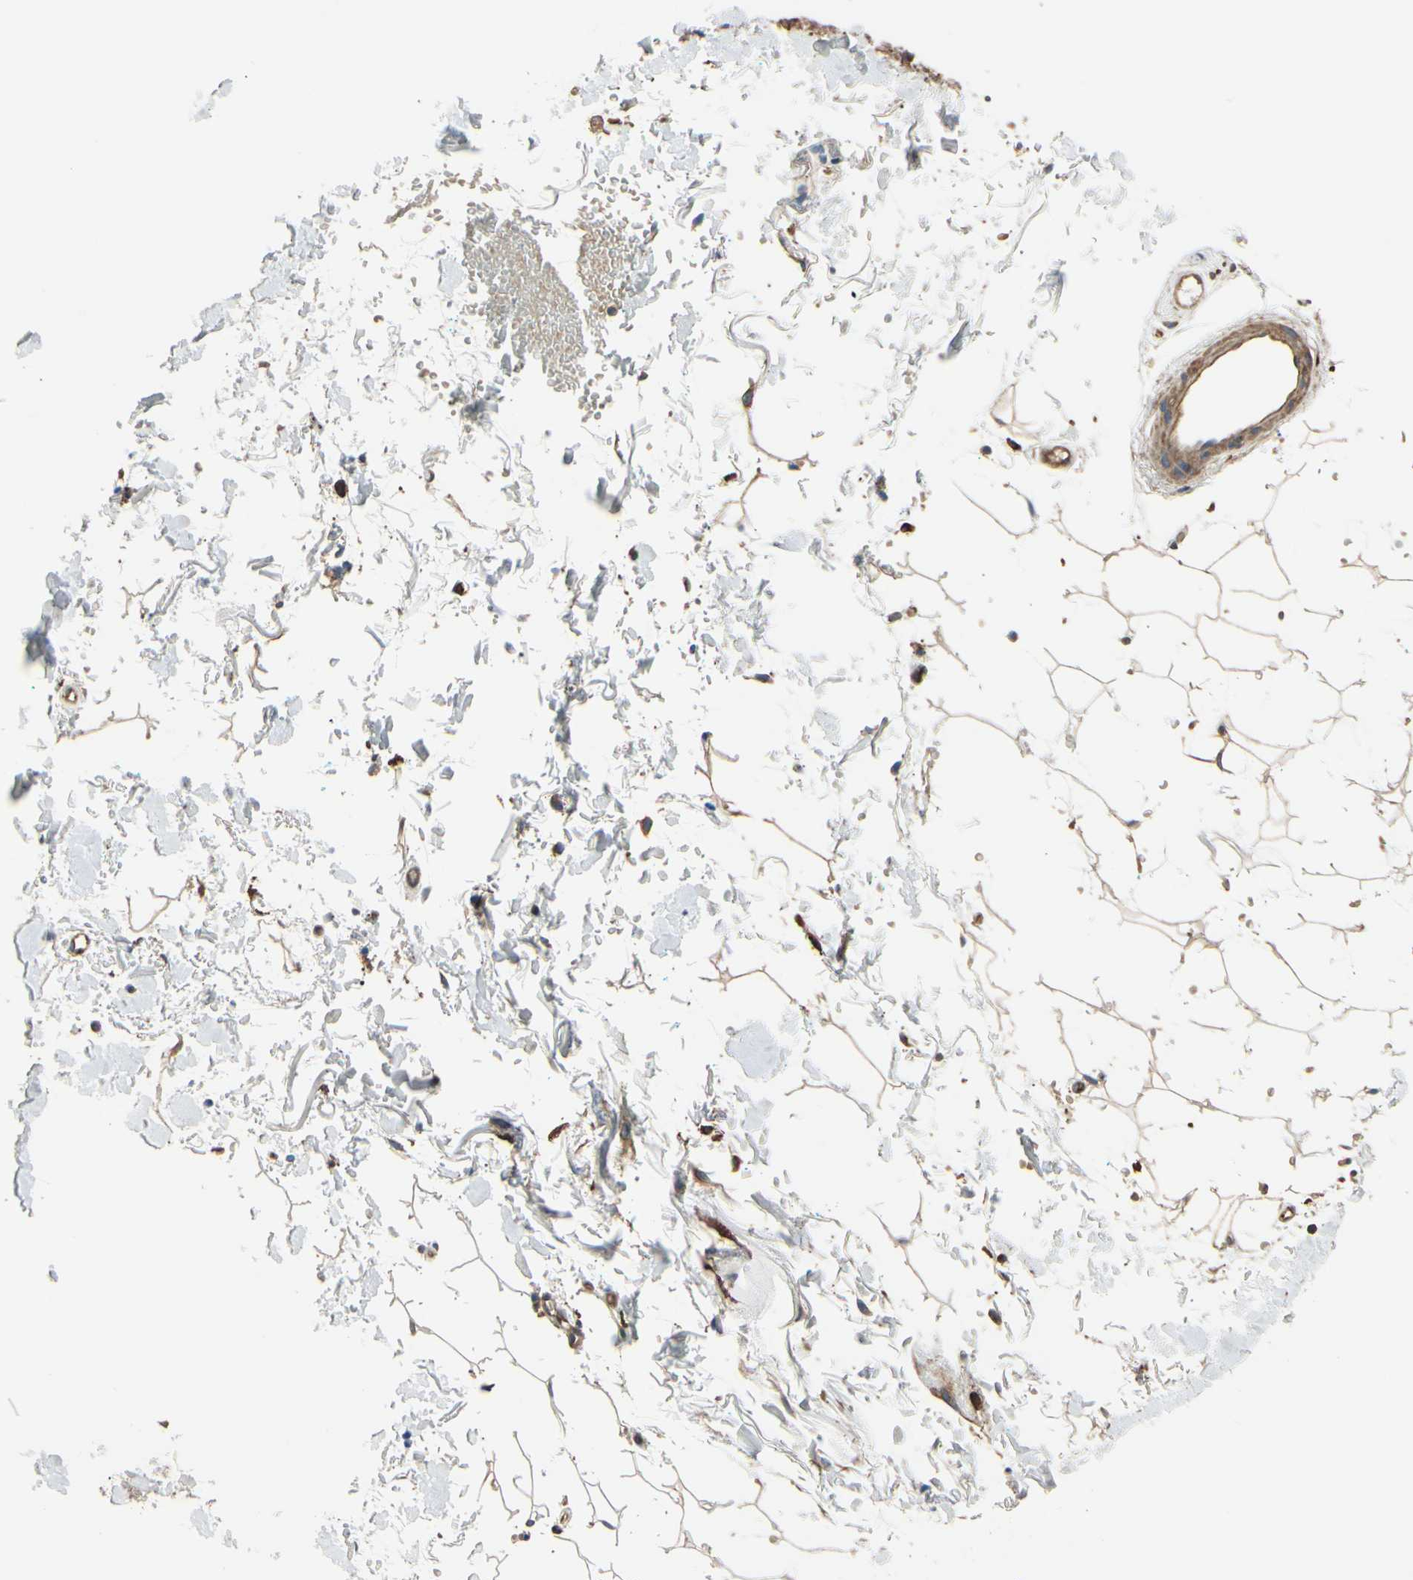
{"staining": {"intensity": "moderate", "quantity": "25%-75%", "location": "cytoplasmic/membranous"}, "tissue": "skin cancer", "cell_type": "Tumor cells", "image_type": "cancer", "snomed": [{"axis": "morphology", "description": "Basal cell carcinoma"}, {"axis": "topography", "description": "Skin"}], "caption": "Protein expression analysis of basal cell carcinoma (skin) exhibits moderate cytoplasmic/membranous positivity in approximately 25%-75% of tumor cells.", "gene": "EPS15", "patient": {"sex": "female", "age": 84}}